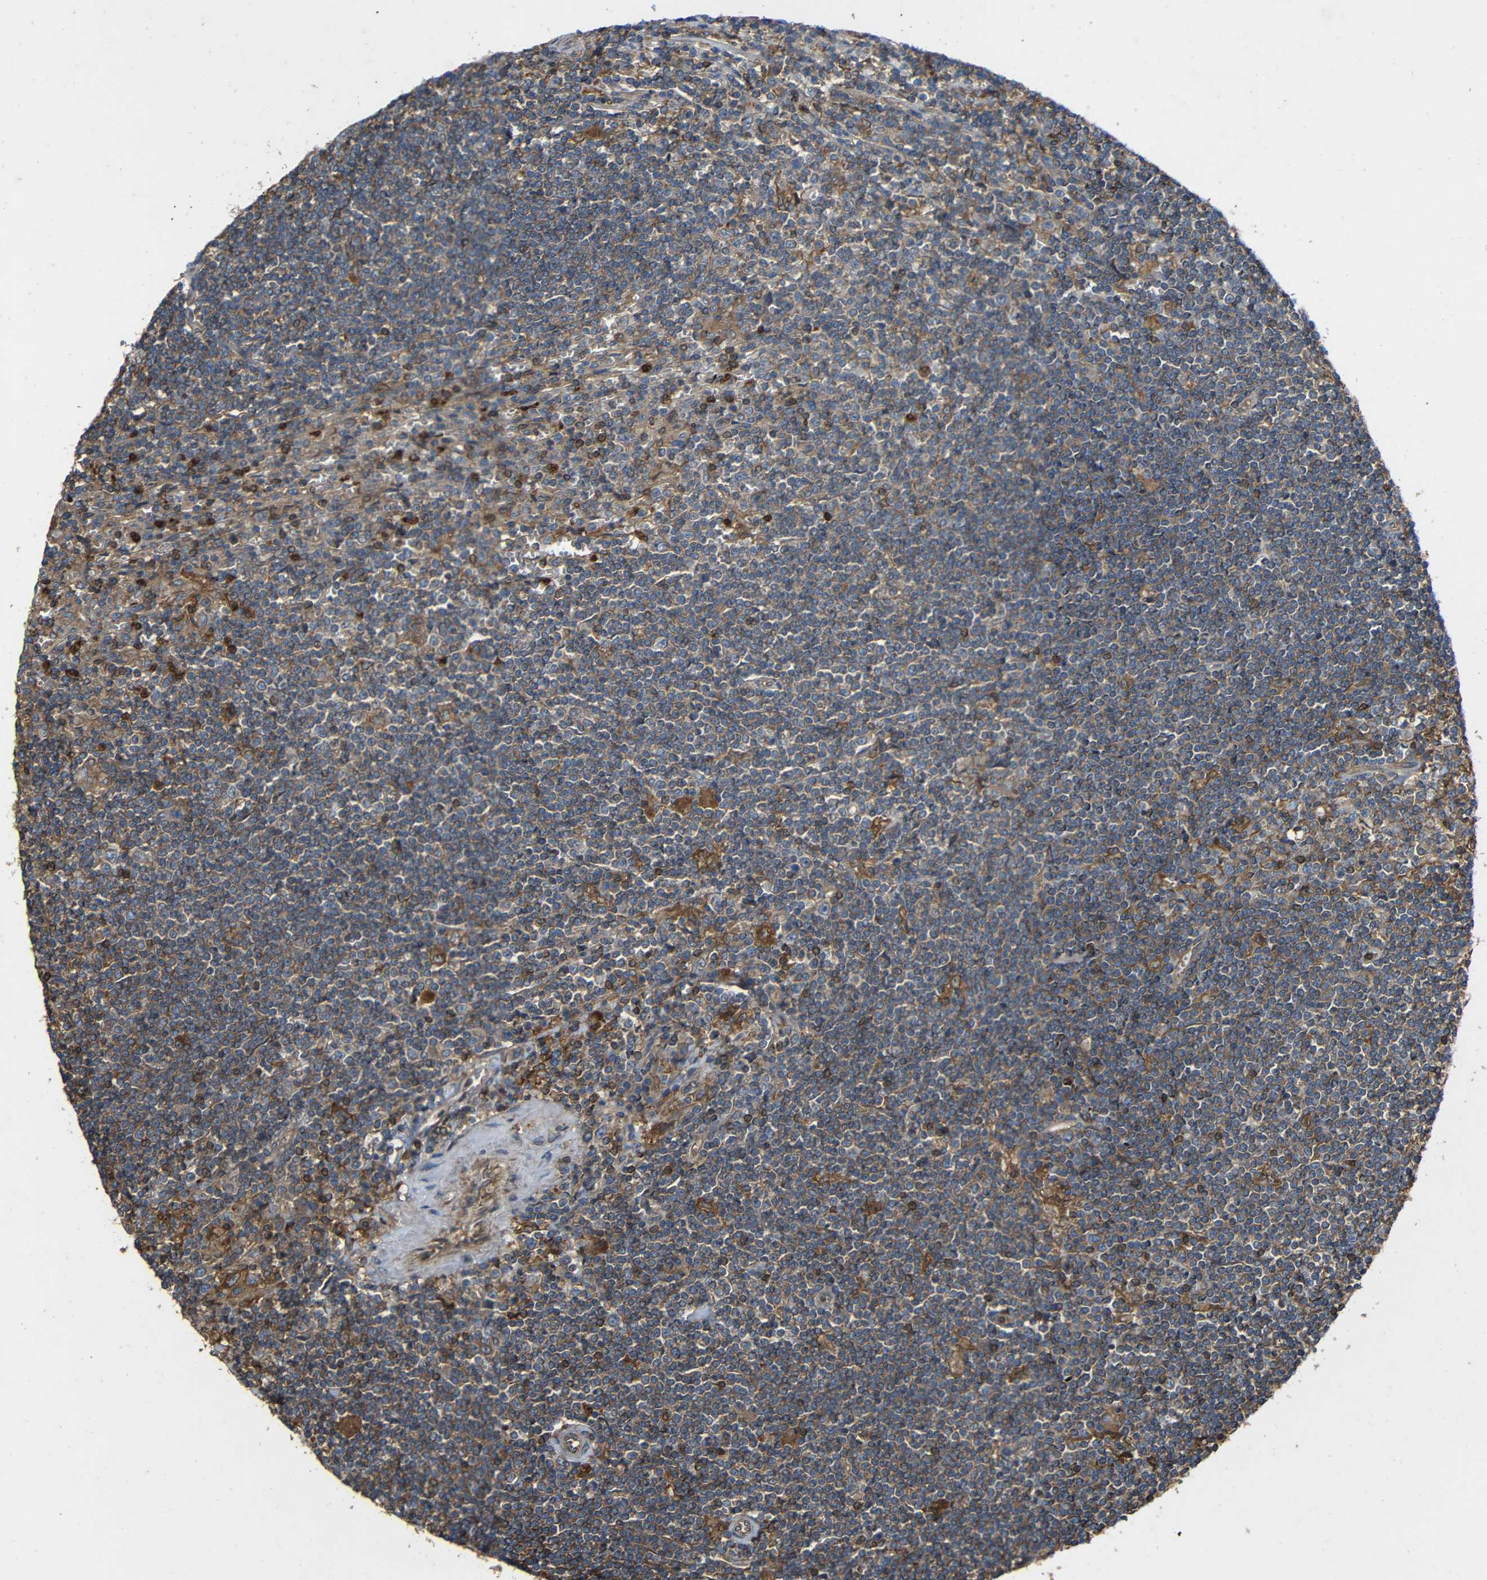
{"staining": {"intensity": "moderate", "quantity": "25%-75%", "location": "cytoplasmic/membranous"}, "tissue": "lymphoma", "cell_type": "Tumor cells", "image_type": "cancer", "snomed": [{"axis": "morphology", "description": "Malignant lymphoma, non-Hodgkin's type, Low grade"}, {"axis": "topography", "description": "Spleen"}], "caption": "A brown stain labels moderate cytoplasmic/membranous positivity of a protein in human malignant lymphoma, non-Hodgkin's type (low-grade) tumor cells.", "gene": "TREM2", "patient": {"sex": "male", "age": 76}}